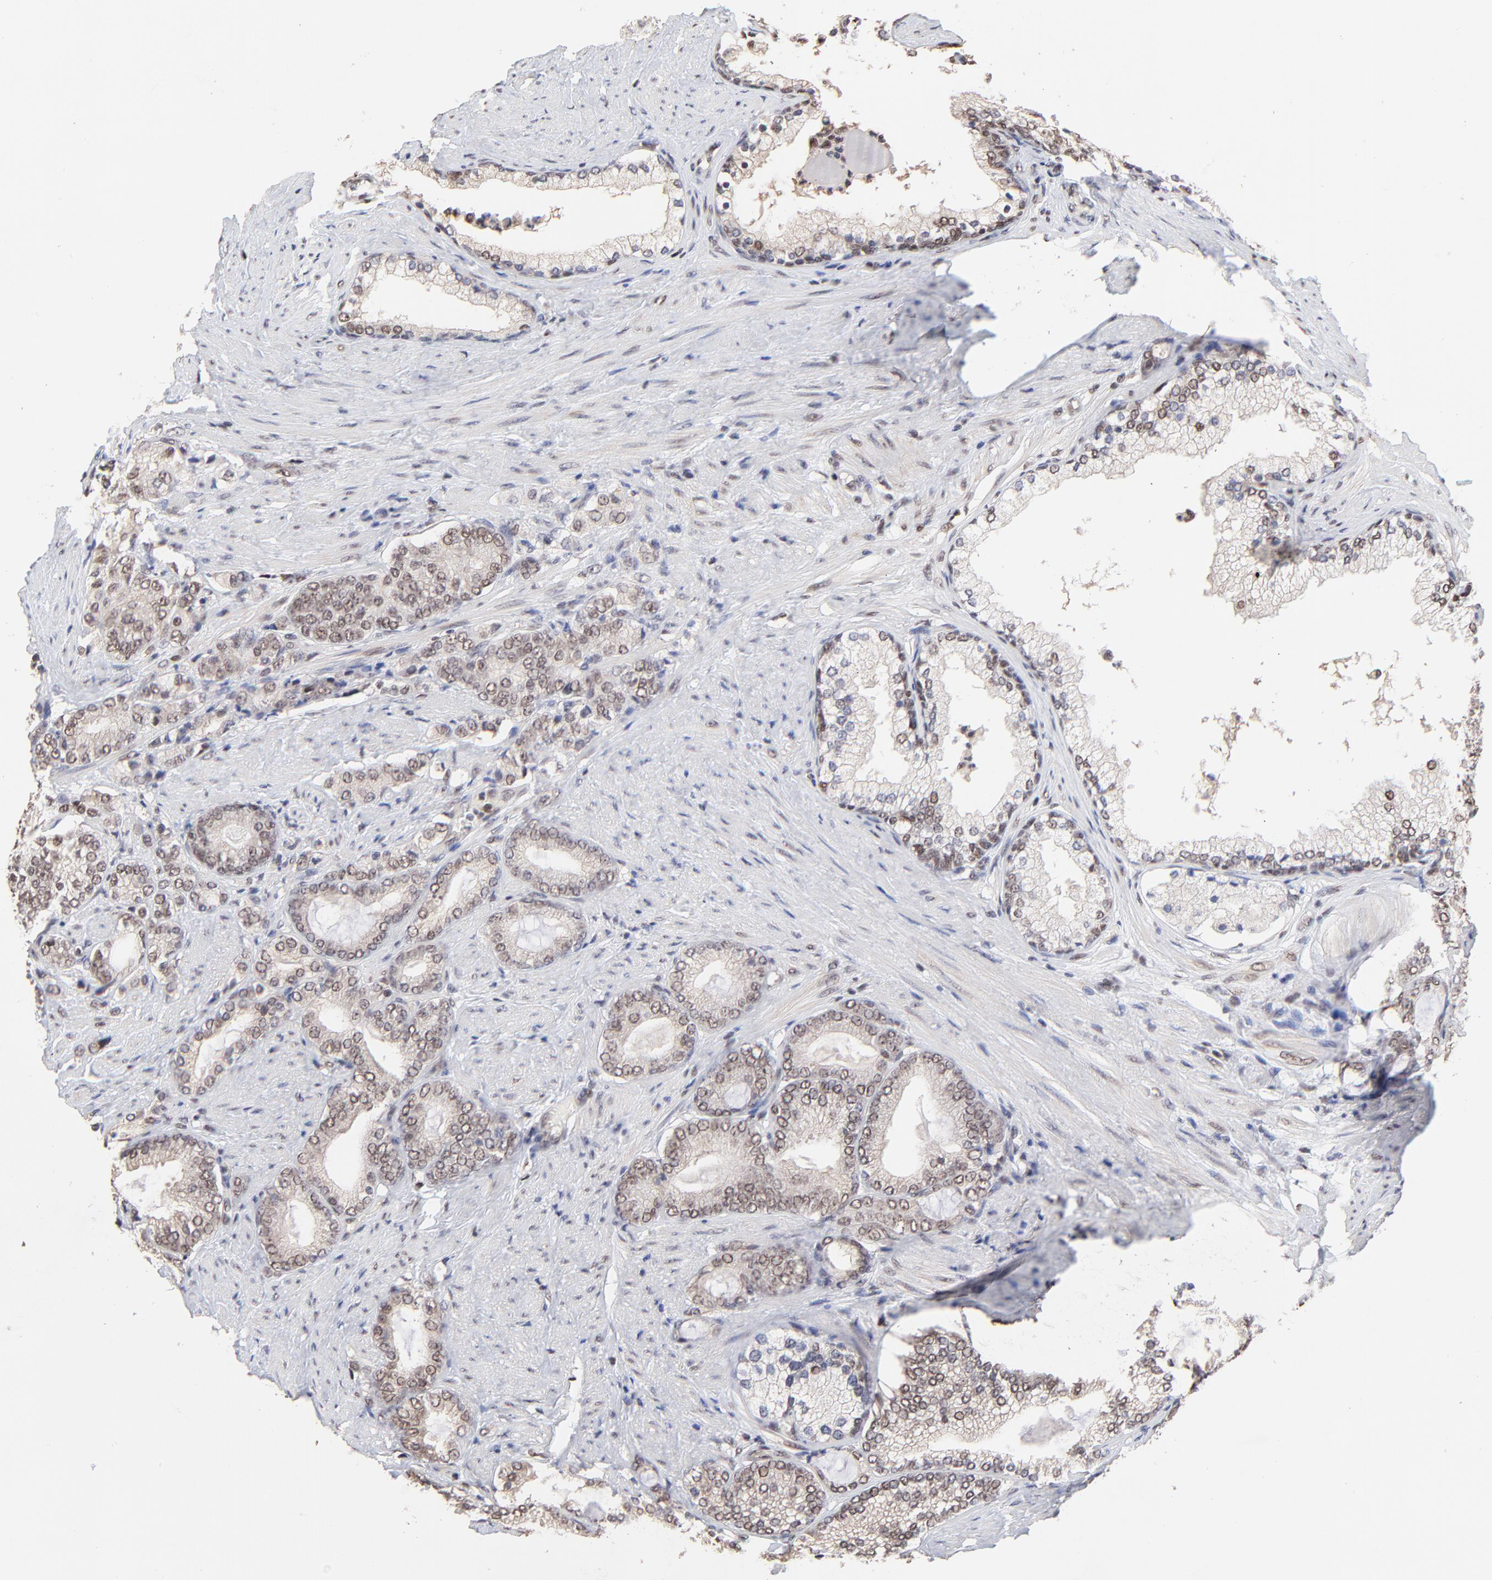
{"staining": {"intensity": "moderate", "quantity": "25%-75%", "location": "nuclear"}, "tissue": "prostate cancer", "cell_type": "Tumor cells", "image_type": "cancer", "snomed": [{"axis": "morphology", "description": "Adenocarcinoma, Low grade"}, {"axis": "topography", "description": "Prostate"}], "caption": "Immunohistochemical staining of human prostate cancer reveals medium levels of moderate nuclear expression in approximately 25%-75% of tumor cells.", "gene": "DSN1", "patient": {"sex": "male", "age": 71}}